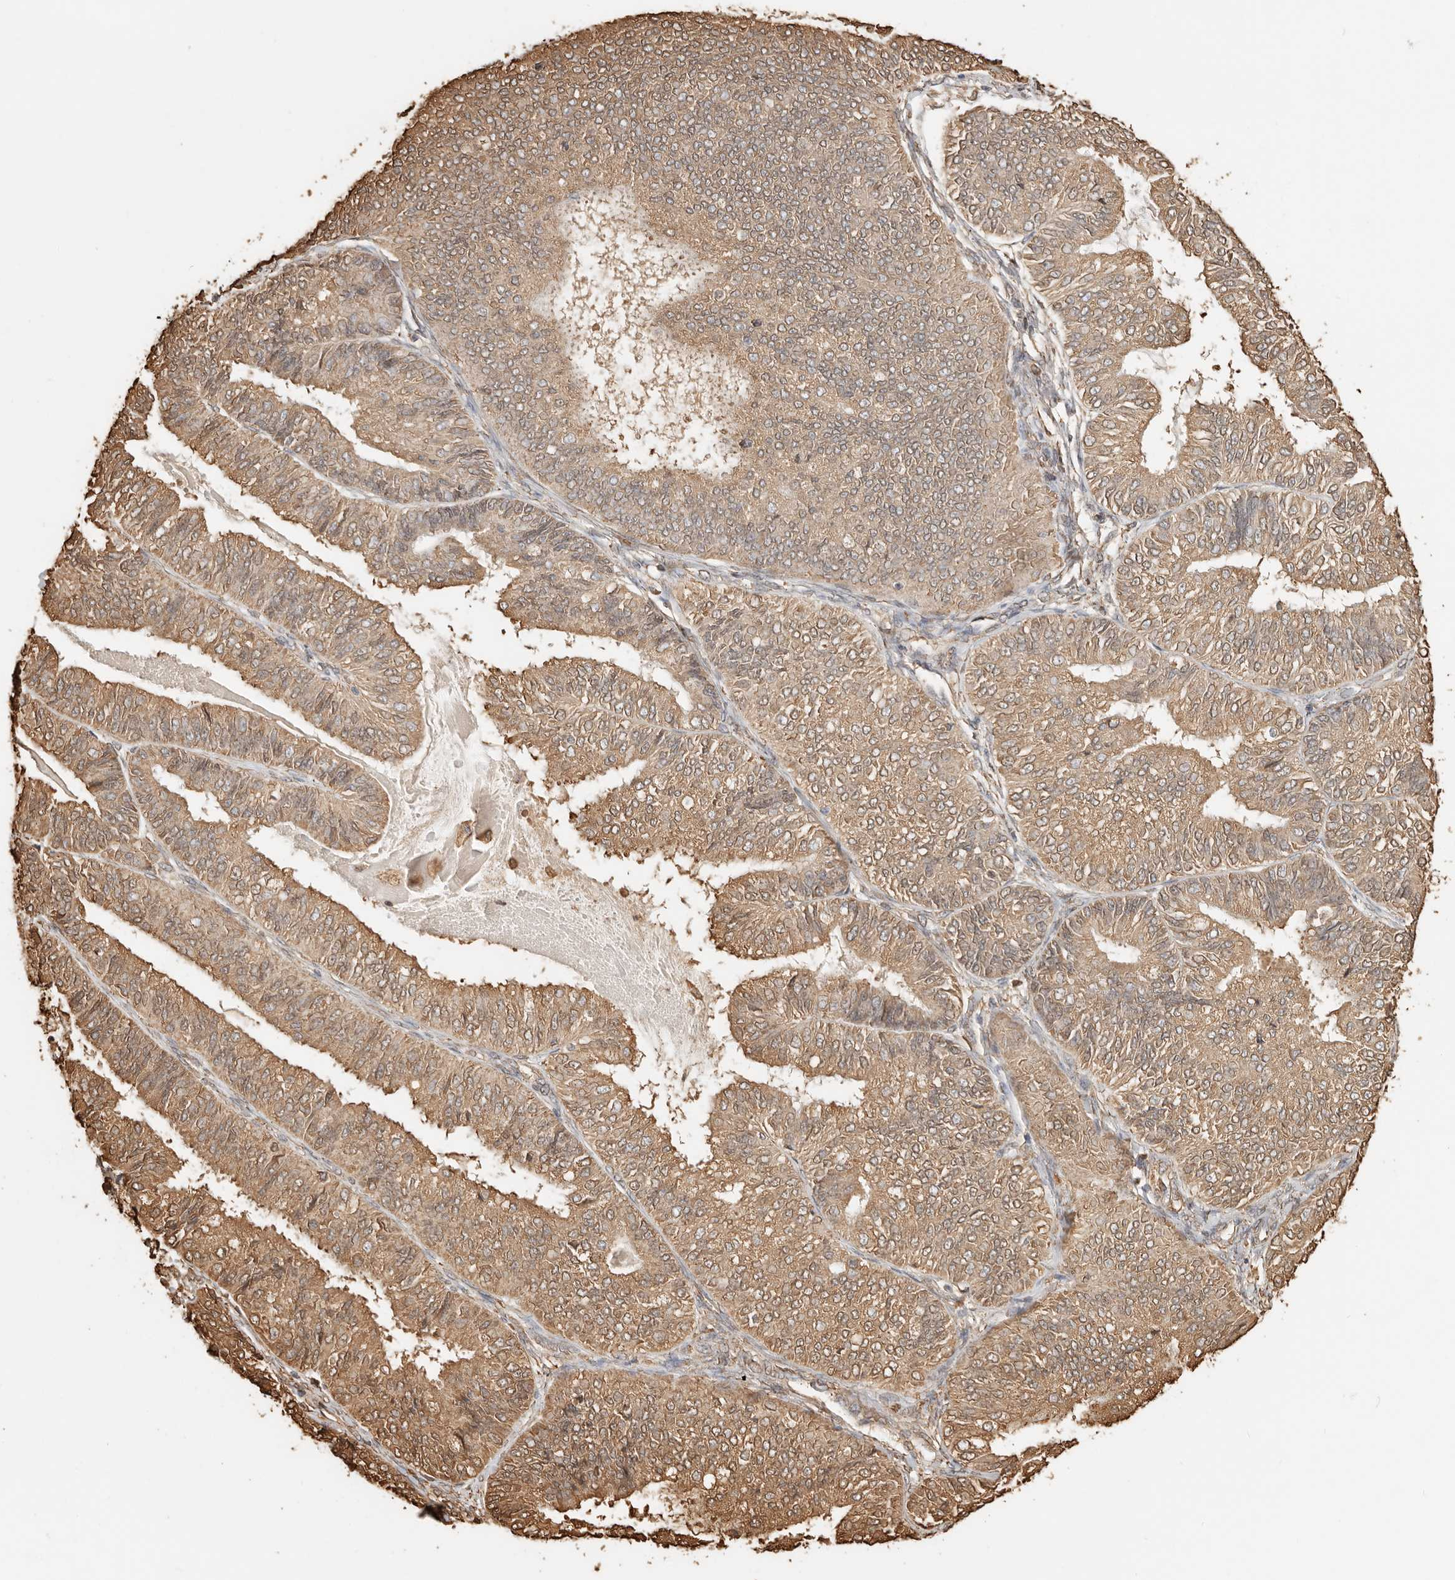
{"staining": {"intensity": "moderate", "quantity": ">75%", "location": "cytoplasmic/membranous"}, "tissue": "endometrial cancer", "cell_type": "Tumor cells", "image_type": "cancer", "snomed": [{"axis": "morphology", "description": "Adenocarcinoma, NOS"}, {"axis": "topography", "description": "Endometrium"}], "caption": "An IHC histopathology image of tumor tissue is shown. Protein staining in brown highlights moderate cytoplasmic/membranous positivity in endometrial adenocarcinoma within tumor cells.", "gene": "ARHGEF10L", "patient": {"sex": "female", "age": 58}}